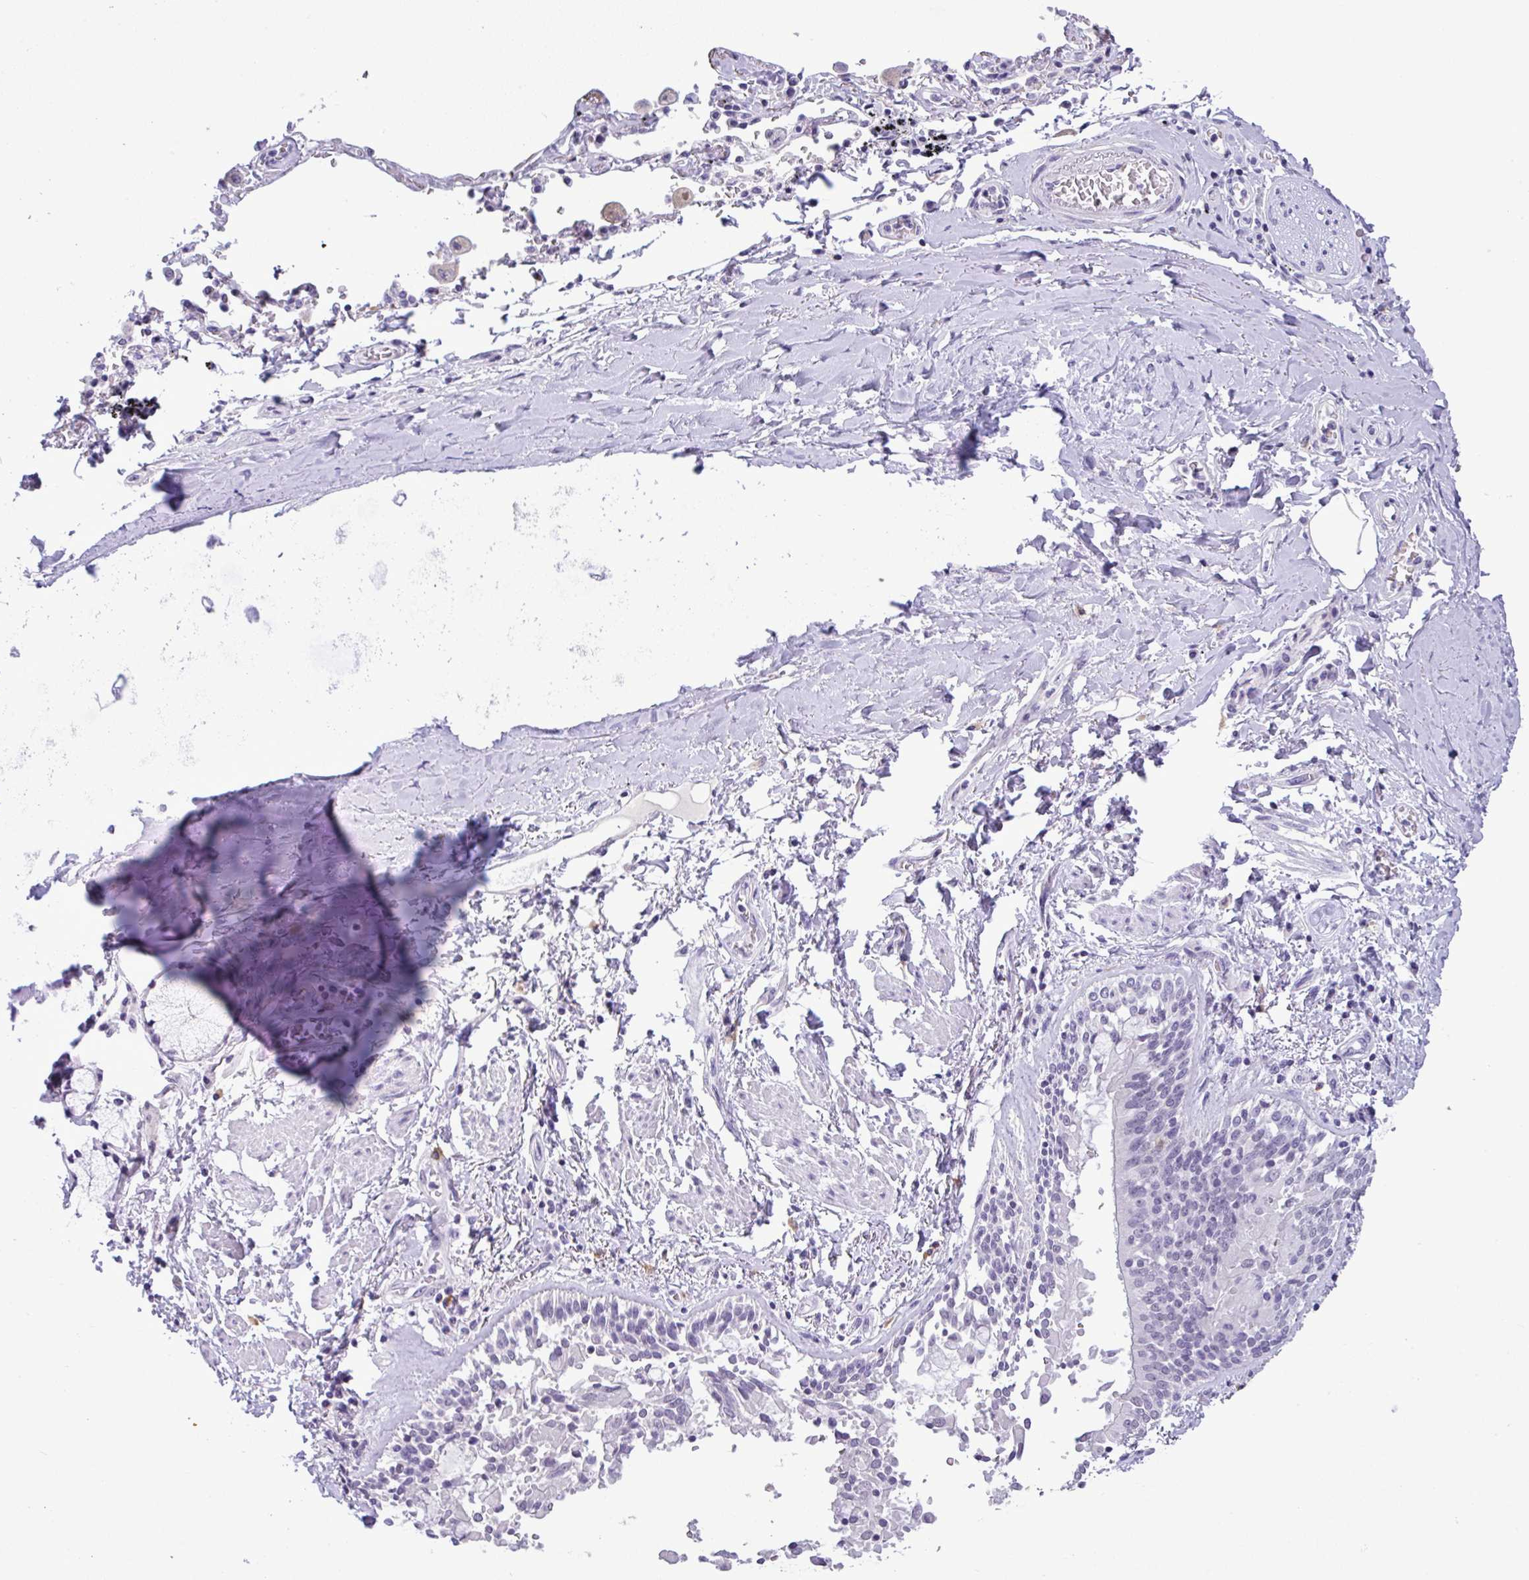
{"staining": {"intensity": "negative", "quantity": "none", "location": "none"}, "tissue": "adipose tissue", "cell_type": "Adipocytes", "image_type": "normal", "snomed": [{"axis": "morphology", "description": "Normal tissue, NOS"}, {"axis": "morphology", "description": "Degeneration, NOS"}, {"axis": "topography", "description": "Cartilage tissue"}, {"axis": "topography", "description": "Lung"}], "caption": "Benign adipose tissue was stained to show a protein in brown. There is no significant positivity in adipocytes. (DAB IHC, high magnification).", "gene": "YBX2", "patient": {"sex": "female", "age": 61}}